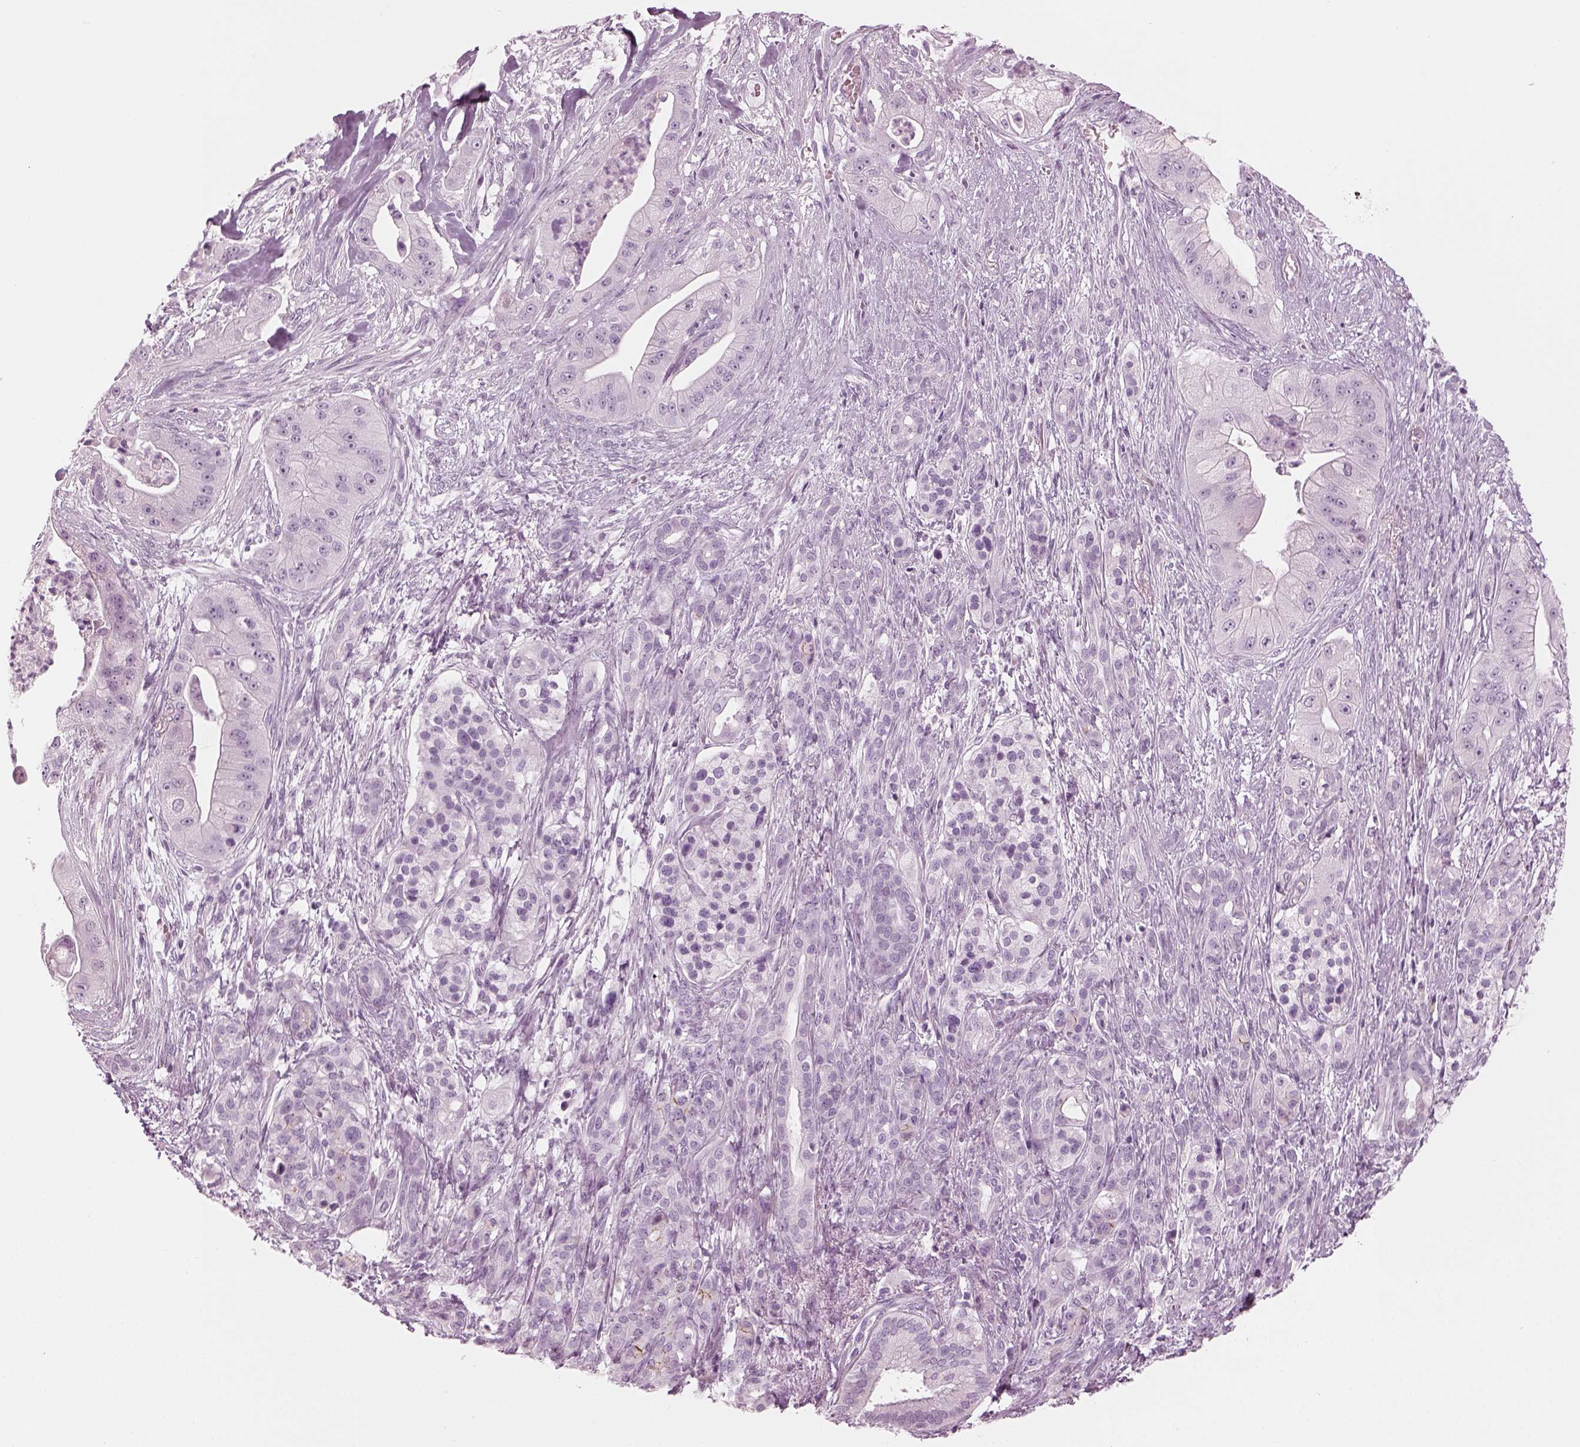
{"staining": {"intensity": "negative", "quantity": "none", "location": "none"}, "tissue": "pancreatic cancer", "cell_type": "Tumor cells", "image_type": "cancer", "snomed": [{"axis": "morphology", "description": "Normal tissue, NOS"}, {"axis": "morphology", "description": "Inflammation, NOS"}, {"axis": "morphology", "description": "Adenocarcinoma, NOS"}, {"axis": "topography", "description": "Pancreas"}], "caption": "Human adenocarcinoma (pancreatic) stained for a protein using immunohistochemistry (IHC) demonstrates no positivity in tumor cells.", "gene": "SAG", "patient": {"sex": "male", "age": 57}}